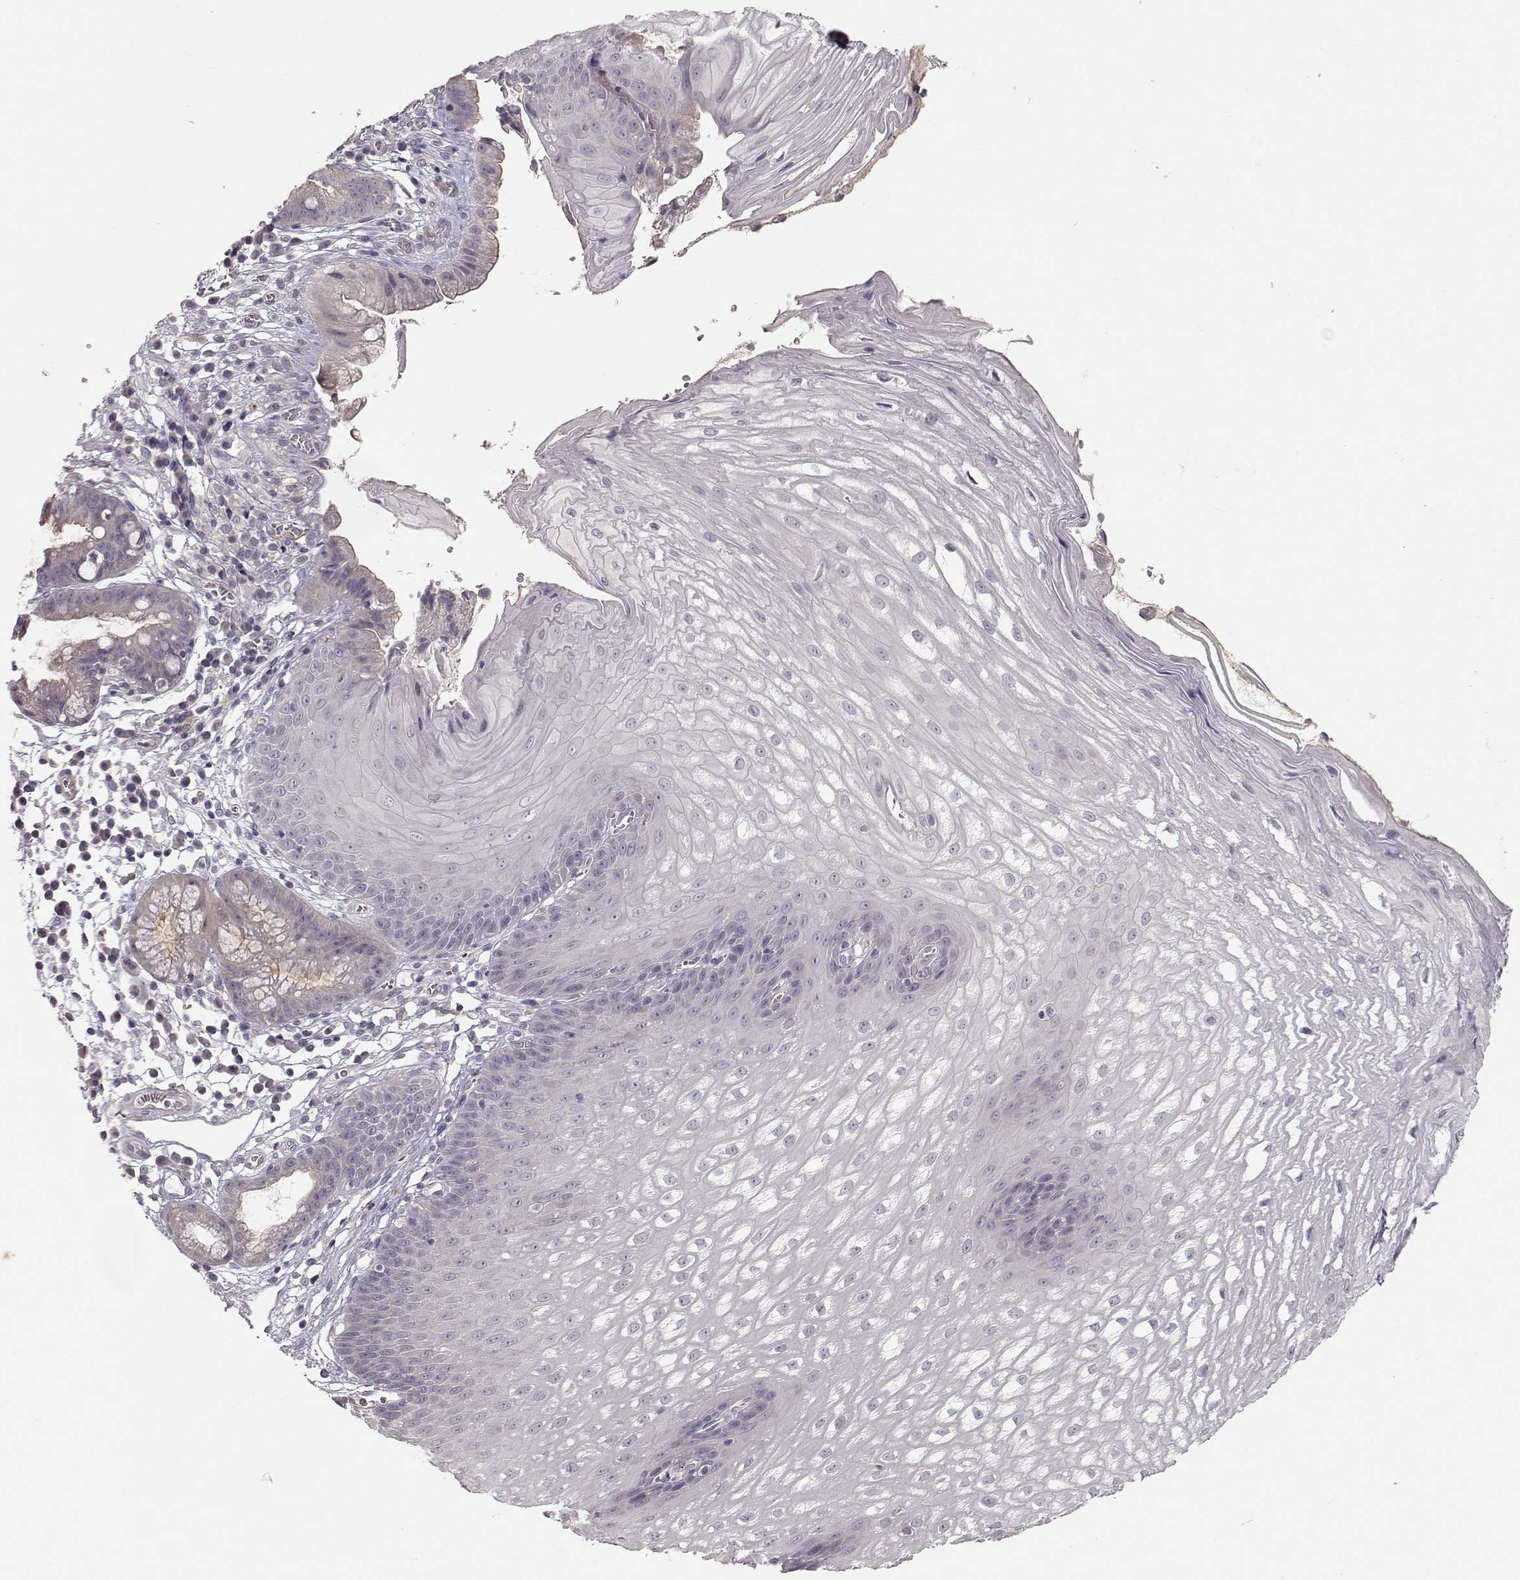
{"staining": {"intensity": "negative", "quantity": "none", "location": "none"}, "tissue": "esophagus", "cell_type": "Squamous epithelial cells", "image_type": "normal", "snomed": [{"axis": "morphology", "description": "Normal tissue, NOS"}, {"axis": "topography", "description": "Esophagus"}], "caption": "This photomicrograph is of unremarkable esophagus stained with IHC to label a protein in brown with the nuclei are counter-stained blue. There is no staining in squamous epithelial cells. (Stains: DAB (3,3'-diaminobenzidine) IHC with hematoxylin counter stain, Microscopy: brightfield microscopy at high magnification).", "gene": "ARHGAP8", "patient": {"sex": "male", "age": 72}}